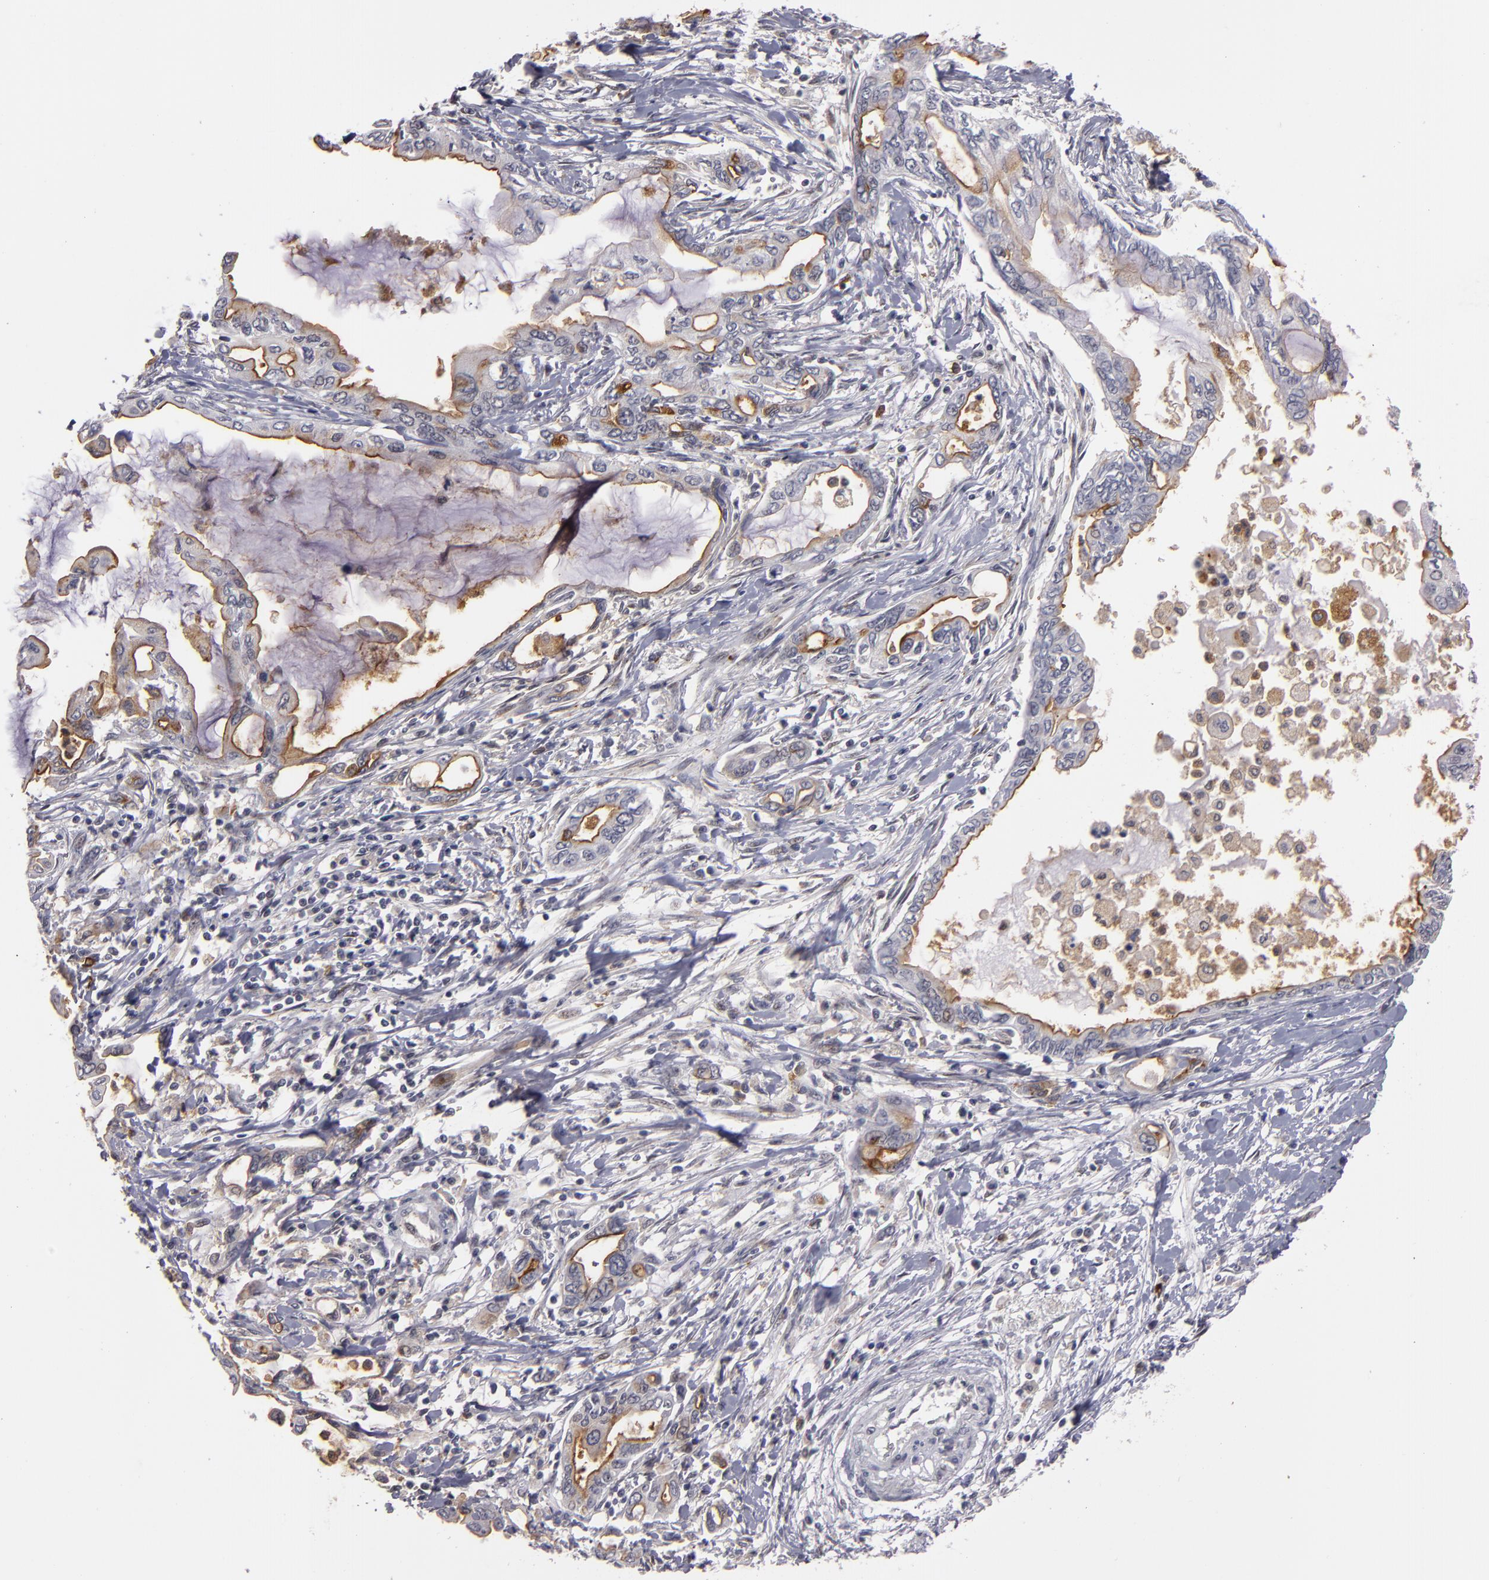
{"staining": {"intensity": "weak", "quantity": ">75%", "location": "cytoplasmic/membranous"}, "tissue": "pancreatic cancer", "cell_type": "Tumor cells", "image_type": "cancer", "snomed": [{"axis": "morphology", "description": "Adenocarcinoma, NOS"}, {"axis": "topography", "description": "Pancreas"}], "caption": "An image of adenocarcinoma (pancreatic) stained for a protein displays weak cytoplasmic/membranous brown staining in tumor cells. (Brightfield microscopy of DAB IHC at high magnification).", "gene": "STX3", "patient": {"sex": "female", "age": 57}}